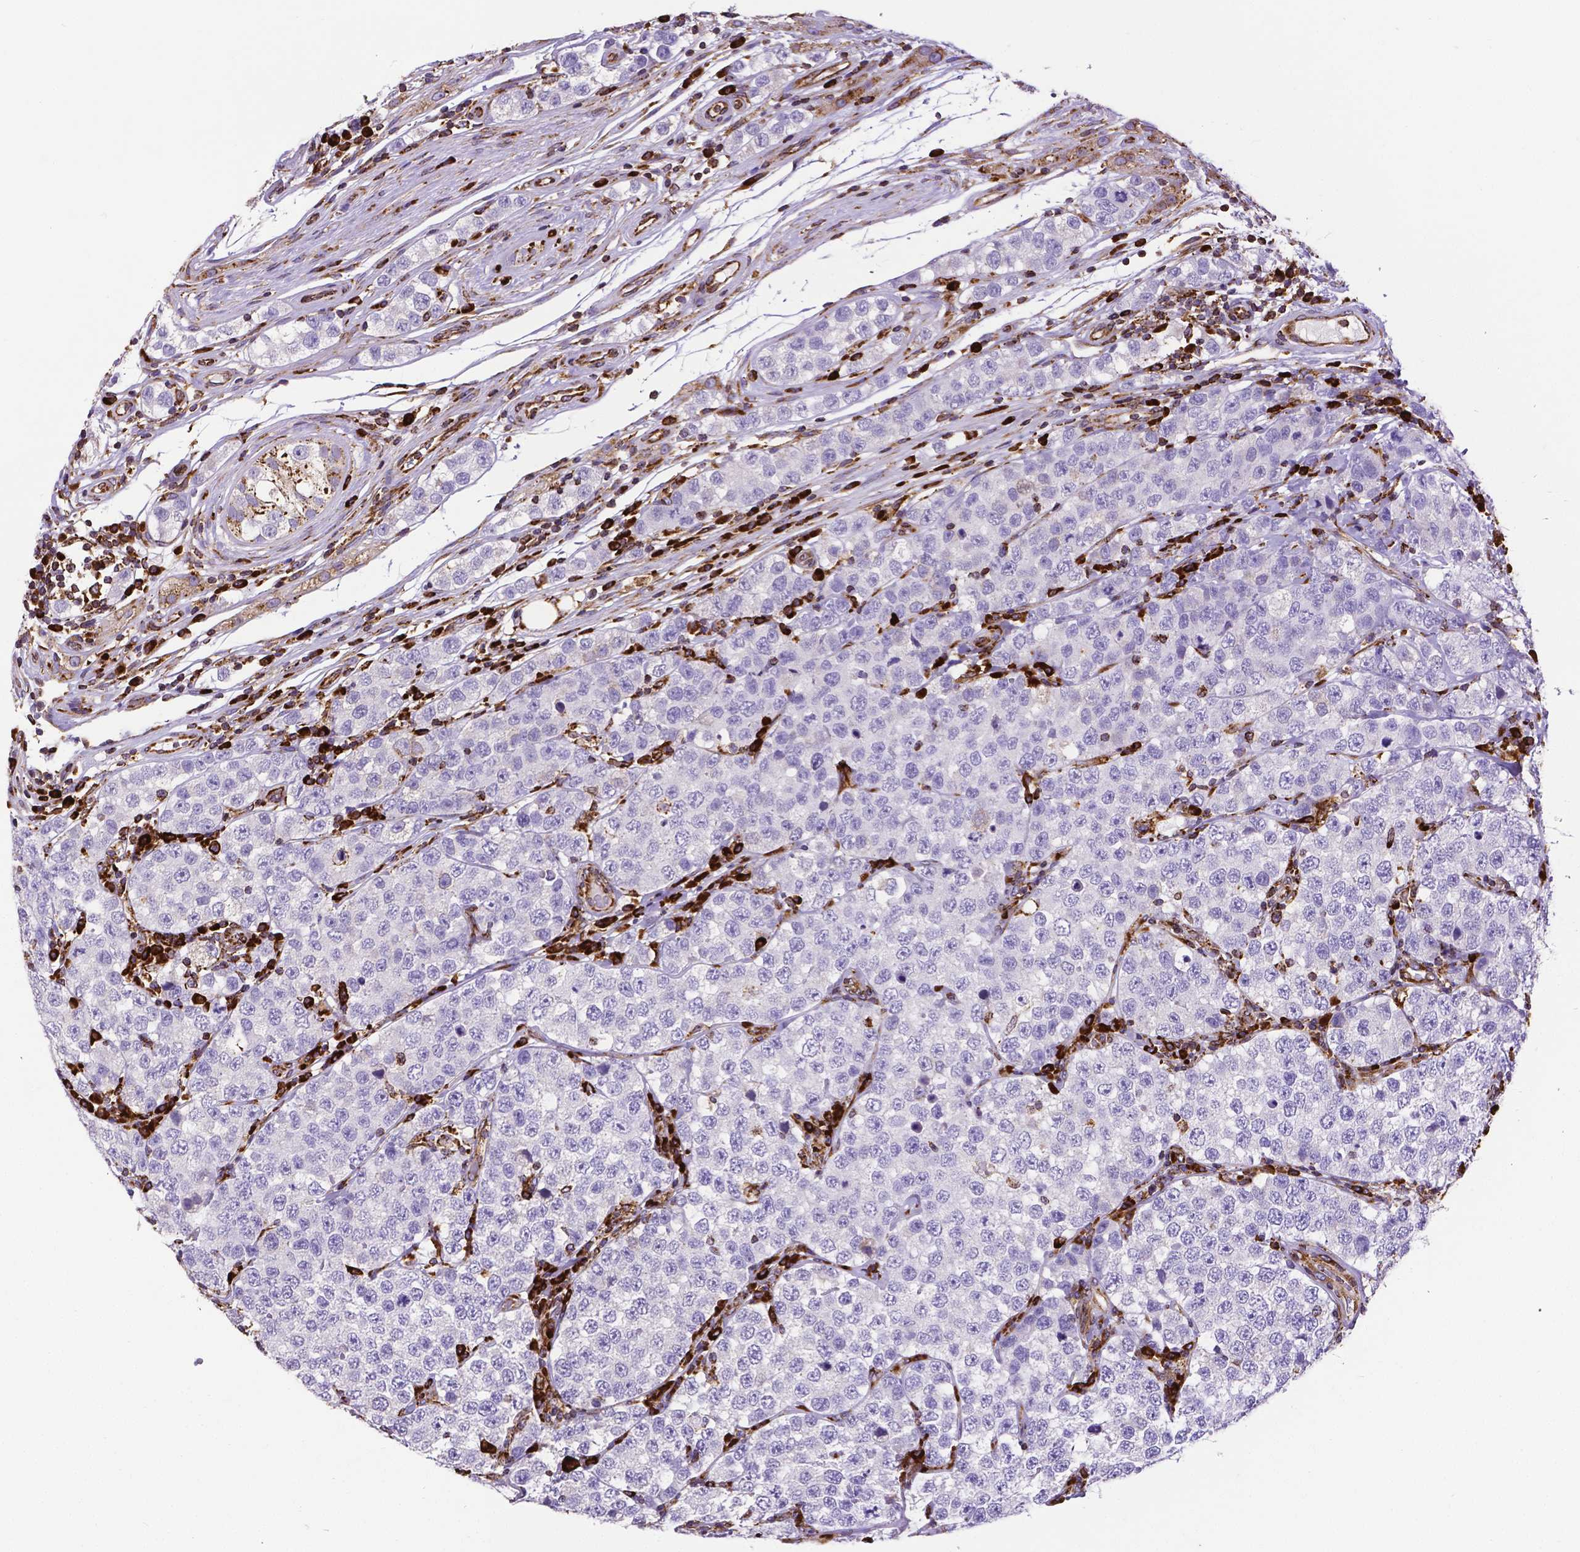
{"staining": {"intensity": "negative", "quantity": "none", "location": "none"}, "tissue": "testis cancer", "cell_type": "Tumor cells", "image_type": "cancer", "snomed": [{"axis": "morphology", "description": "Seminoma, NOS"}, {"axis": "topography", "description": "Testis"}], "caption": "IHC histopathology image of neoplastic tissue: testis cancer (seminoma) stained with DAB reveals no significant protein expression in tumor cells.", "gene": "MTDH", "patient": {"sex": "male", "age": 34}}